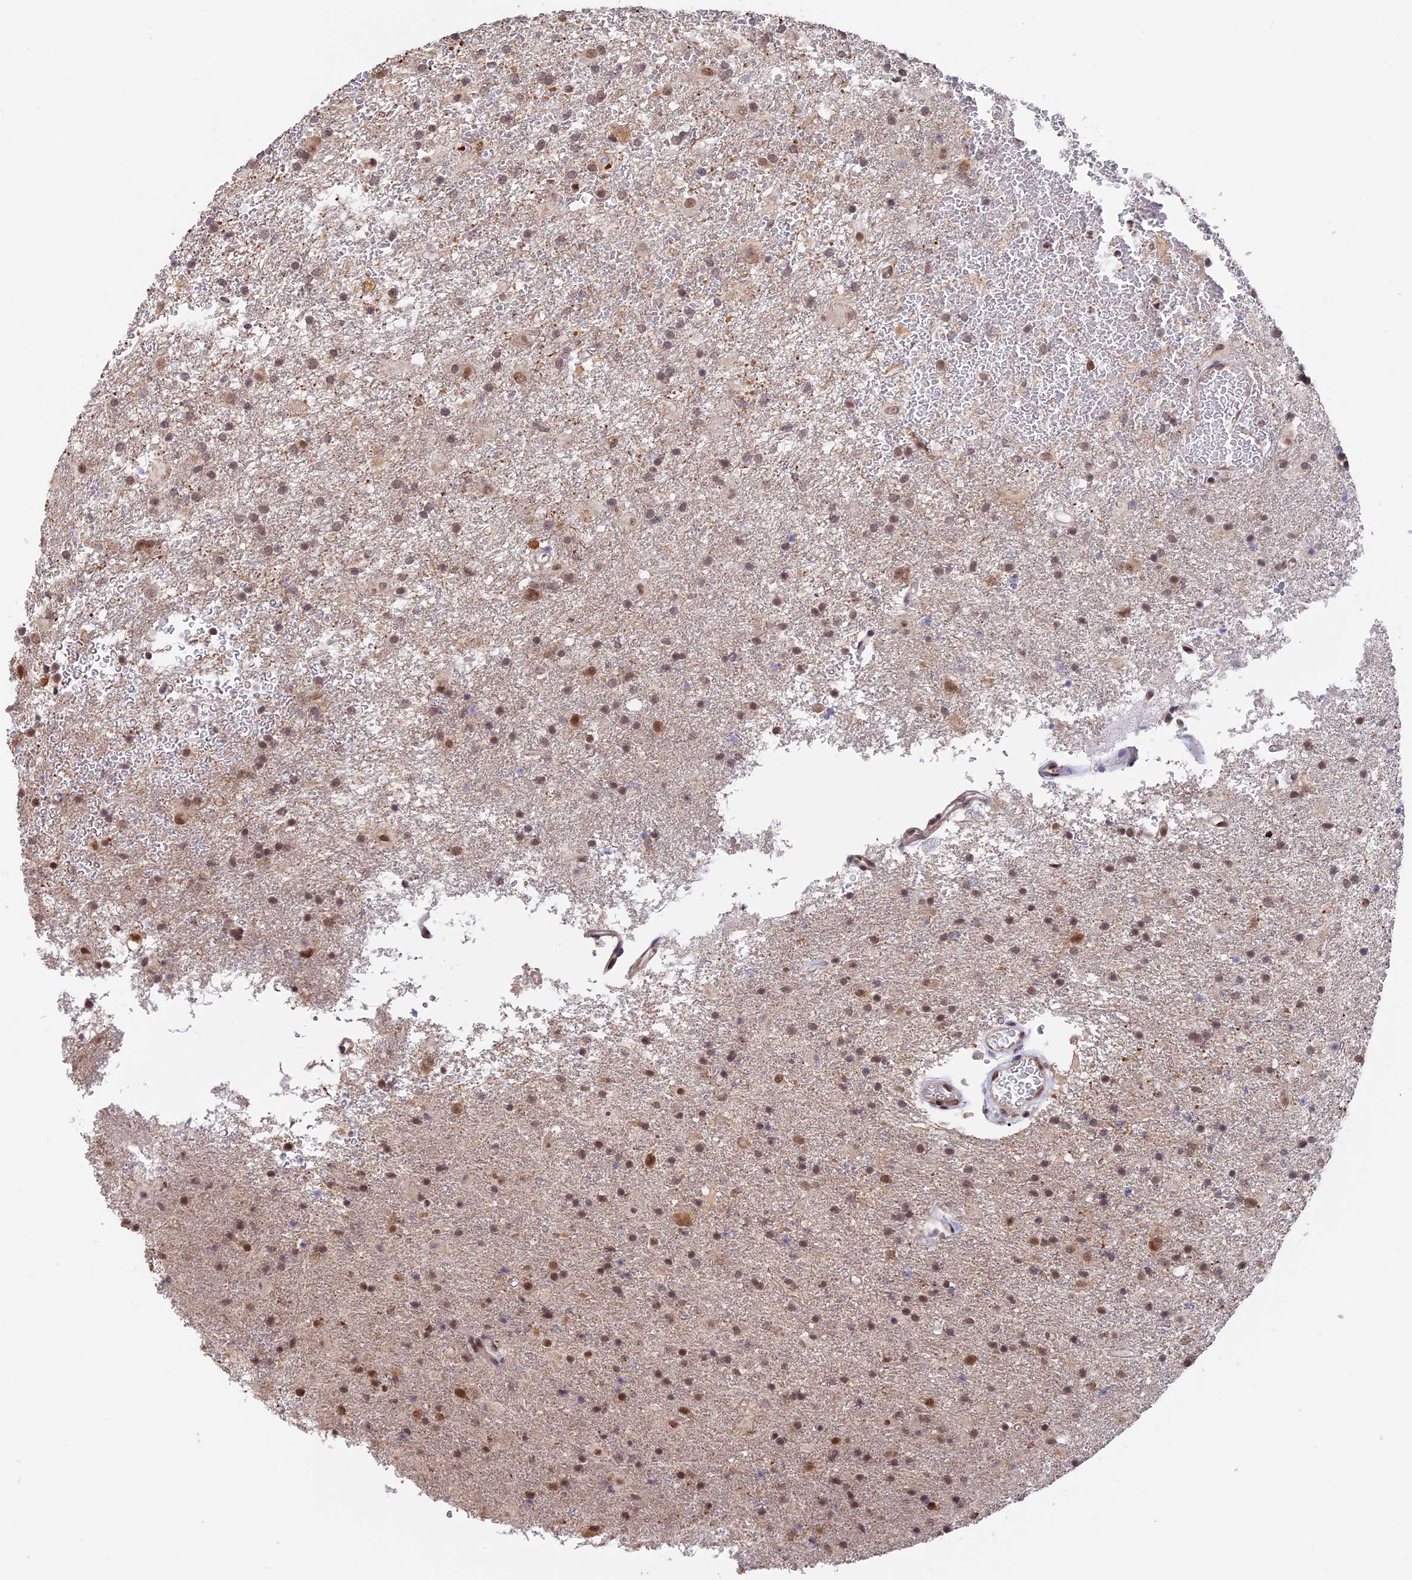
{"staining": {"intensity": "moderate", "quantity": "25%-75%", "location": "nuclear"}, "tissue": "glioma", "cell_type": "Tumor cells", "image_type": "cancer", "snomed": [{"axis": "morphology", "description": "Glioma, malignant, Low grade"}, {"axis": "topography", "description": "Brain"}], "caption": "Immunohistochemistry (IHC) of low-grade glioma (malignant) exhibits medium levels of moderate nuclear staining in approximately 25%-75% of tumor cells. The staining was performed using DAB (3,3'-diaminobenzidine), with brown indicating positive protein expression. Nuclei are stained blue with hematoxylin.", "gene": "RFC5", "patient": {"sex": "male", "age": 65}}